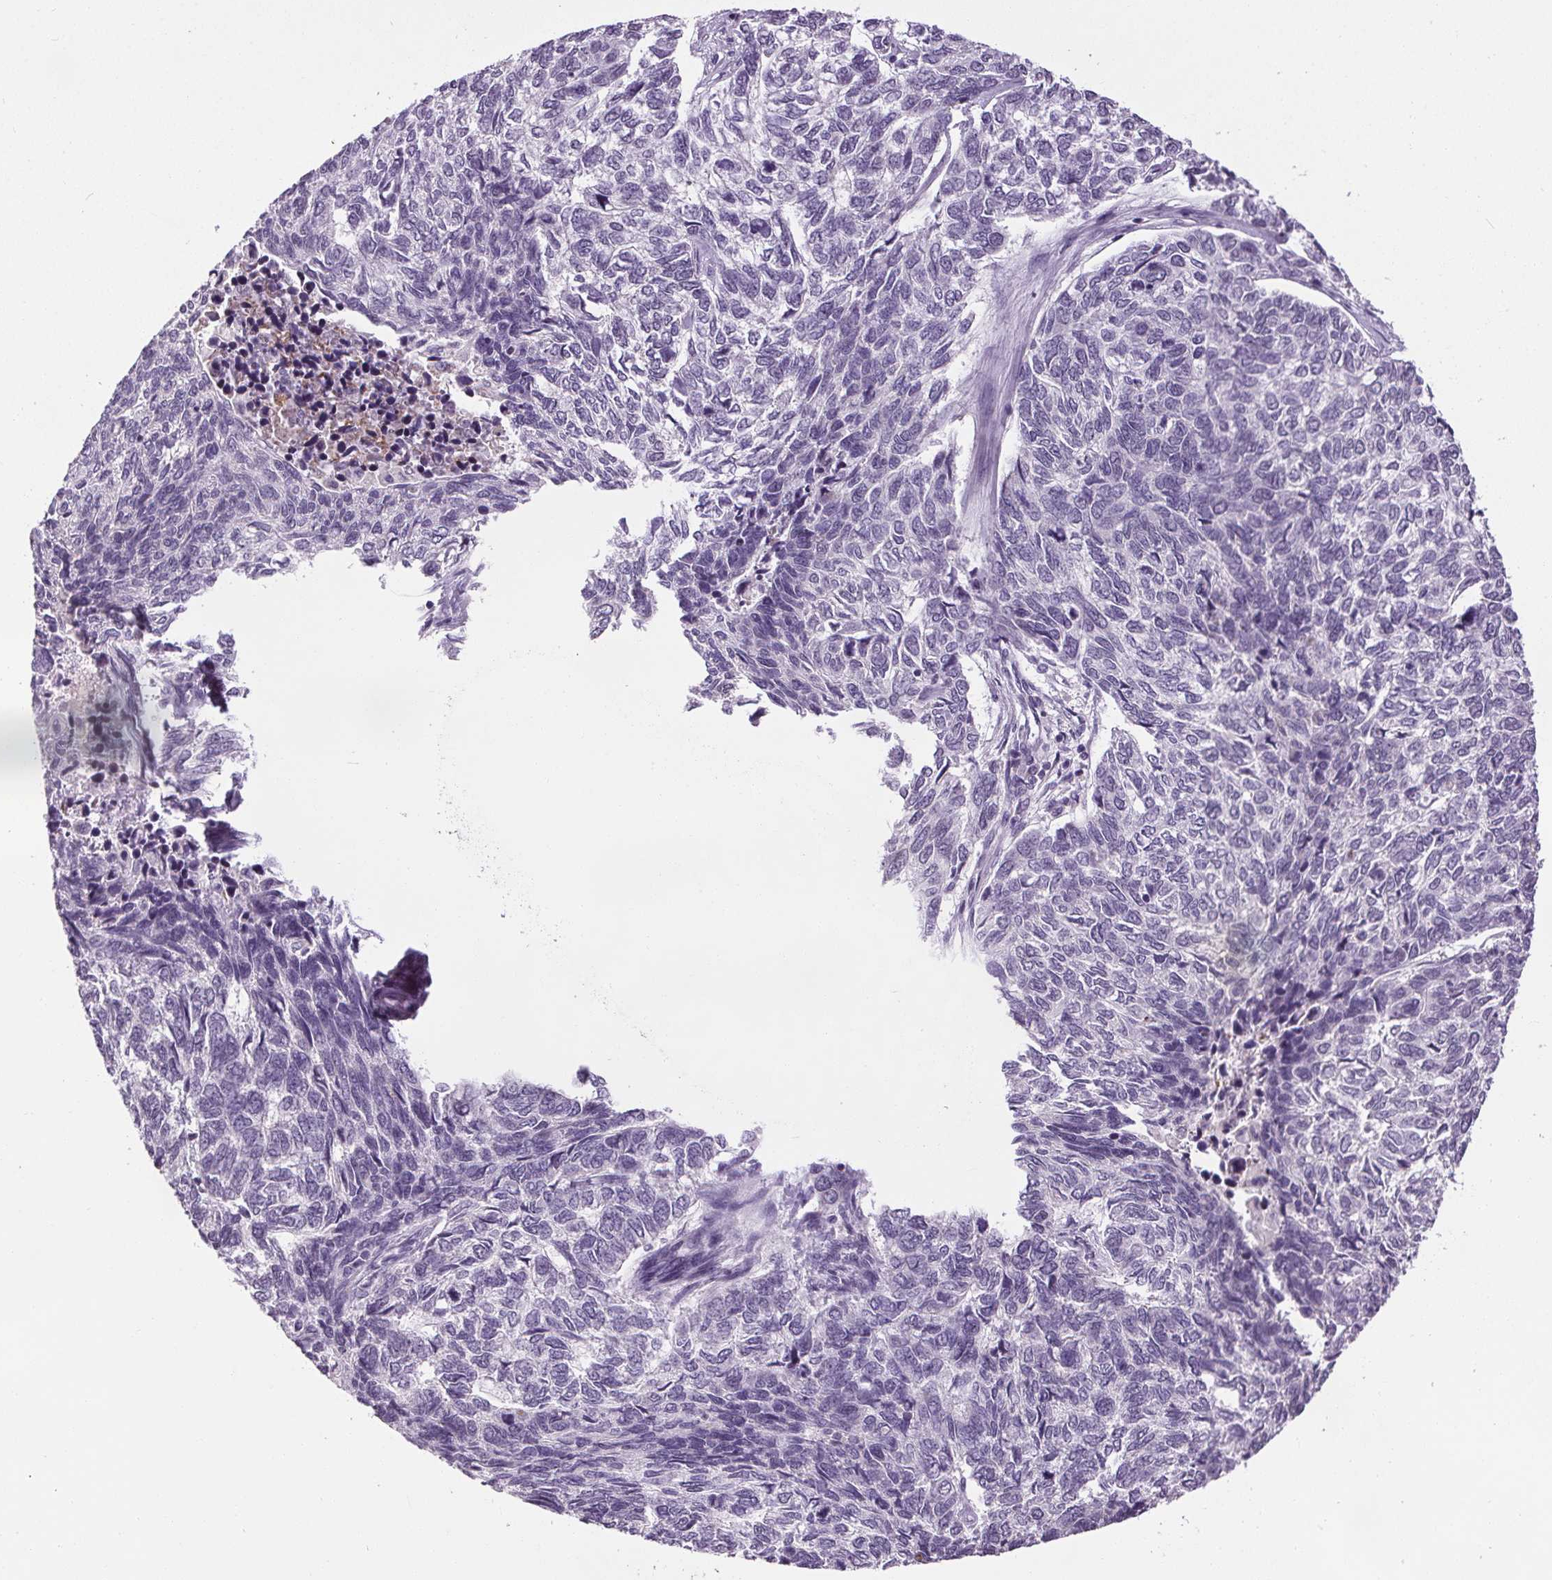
{"staining": {"intensity": "negative", "quantity": "none", "location": "none"}, "tissue": "skin cancer", "cell_type": "Tumor cells", "image_type": "cancer", "snomed": [{"axis": "morphology", "description": "Basal cell carcinoma"}, {"axis": "topography", "description": "Skin"}], "caption": "A histopathology image of skin basal cell carcinoma stained for a protein exhibits no brown staining in tumor cells.", "gene": "SLC2A9", "patient": {"sex": "female", "age": 65}}